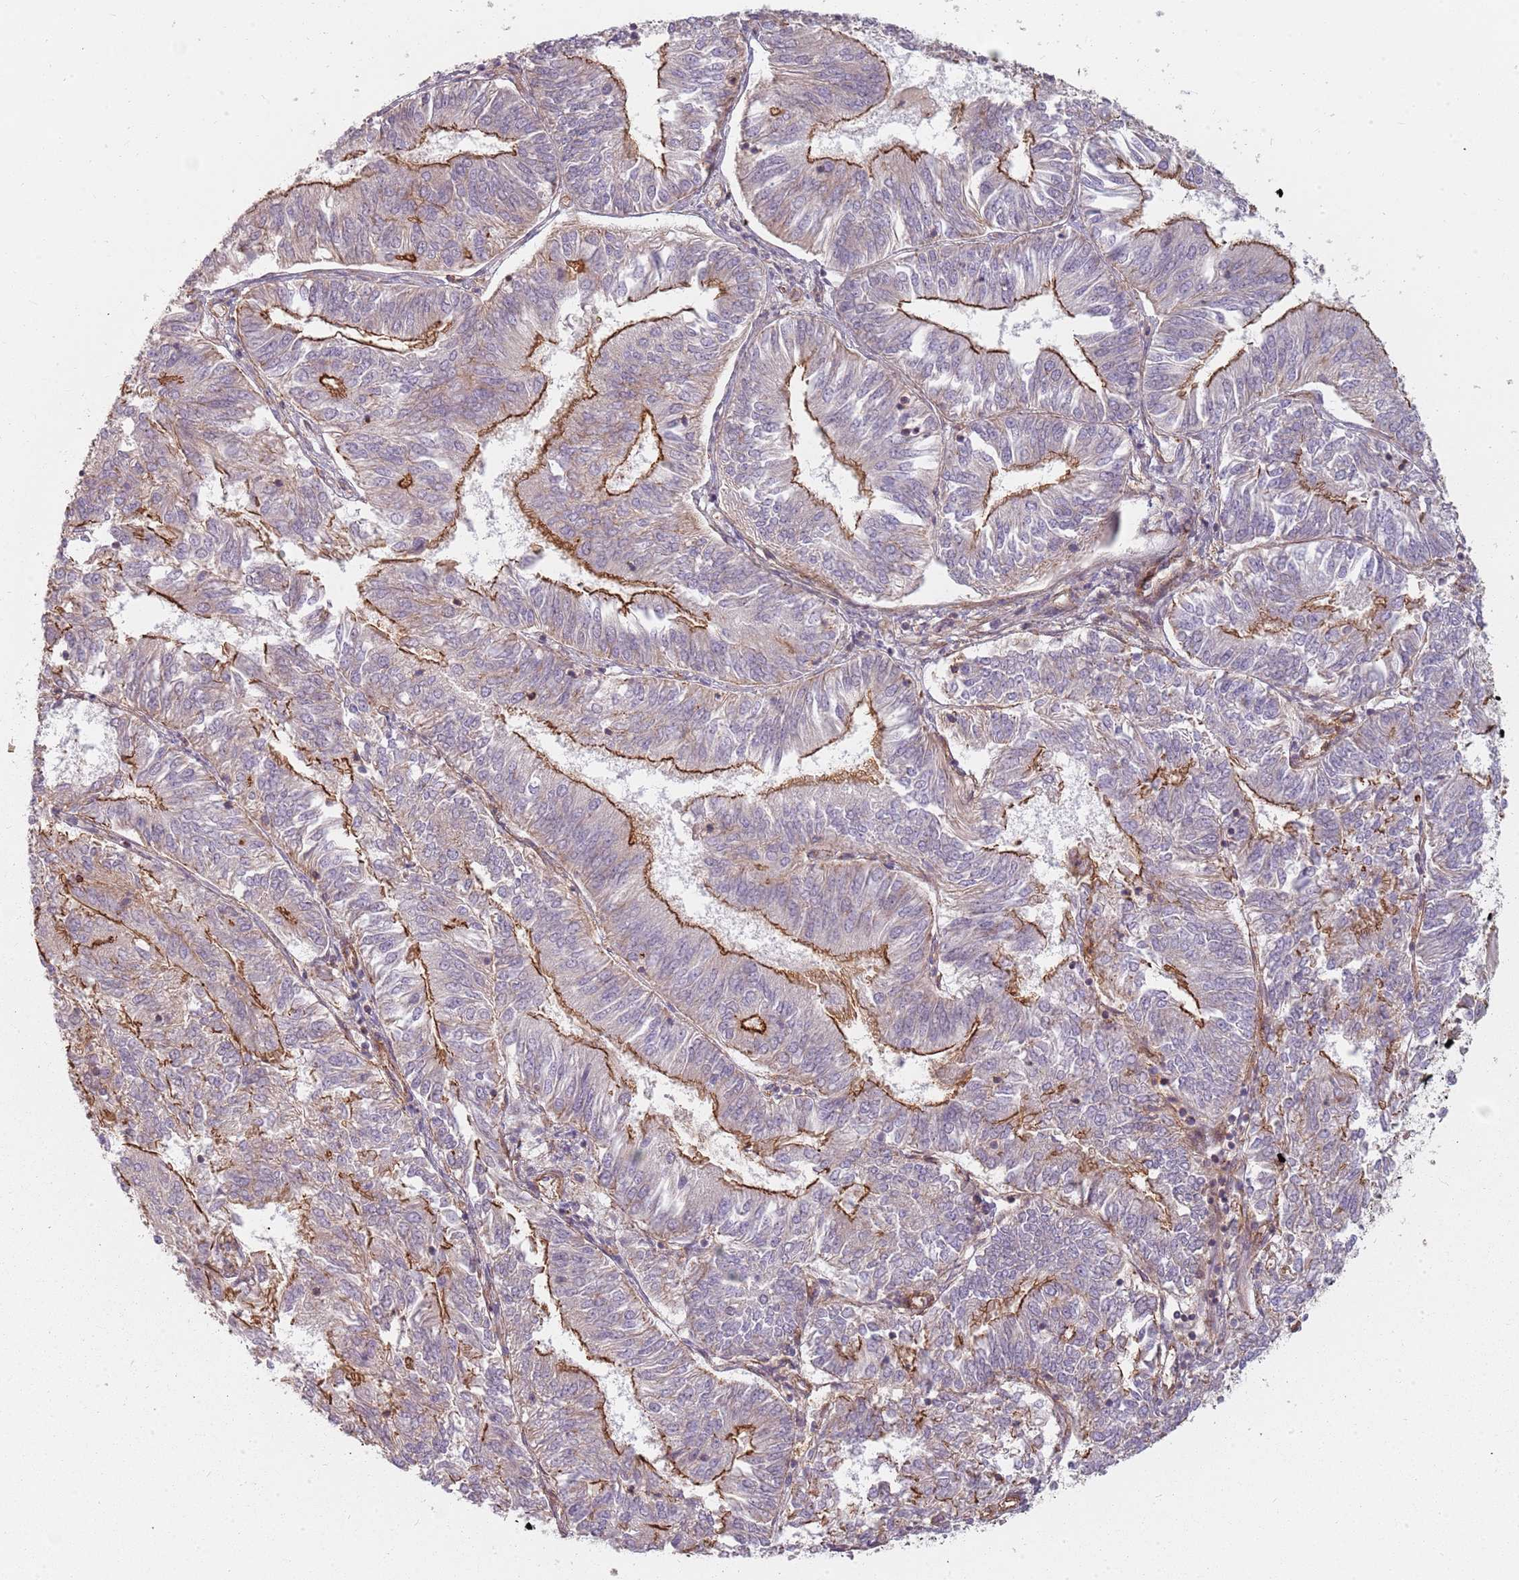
{"staining": {"intensity": "strong", "quantity": "25%-75%", "location": "cytoplasmic/membranous"}, "tissue": "endometrial cancer", "cell_type": "Tumor cells", "image_type": "cancer", "snomed": [{"axis": "morphology", "description": "Adenocarcinoma, NOS"}, {"axis": "topography", "description": "Endometrium"}], "caption": "Adenocarcinoma (endometrial) stained with DAB (3,3'-diaminobenzidine) immunohistochemistry (IHC) exhibits high levels of strong cytoplasmic/membranous staining in approximately 25%-75% of tumor cells.", "gene": "PPP1R14C", "patient": {"sex": "female", "age": 58}}